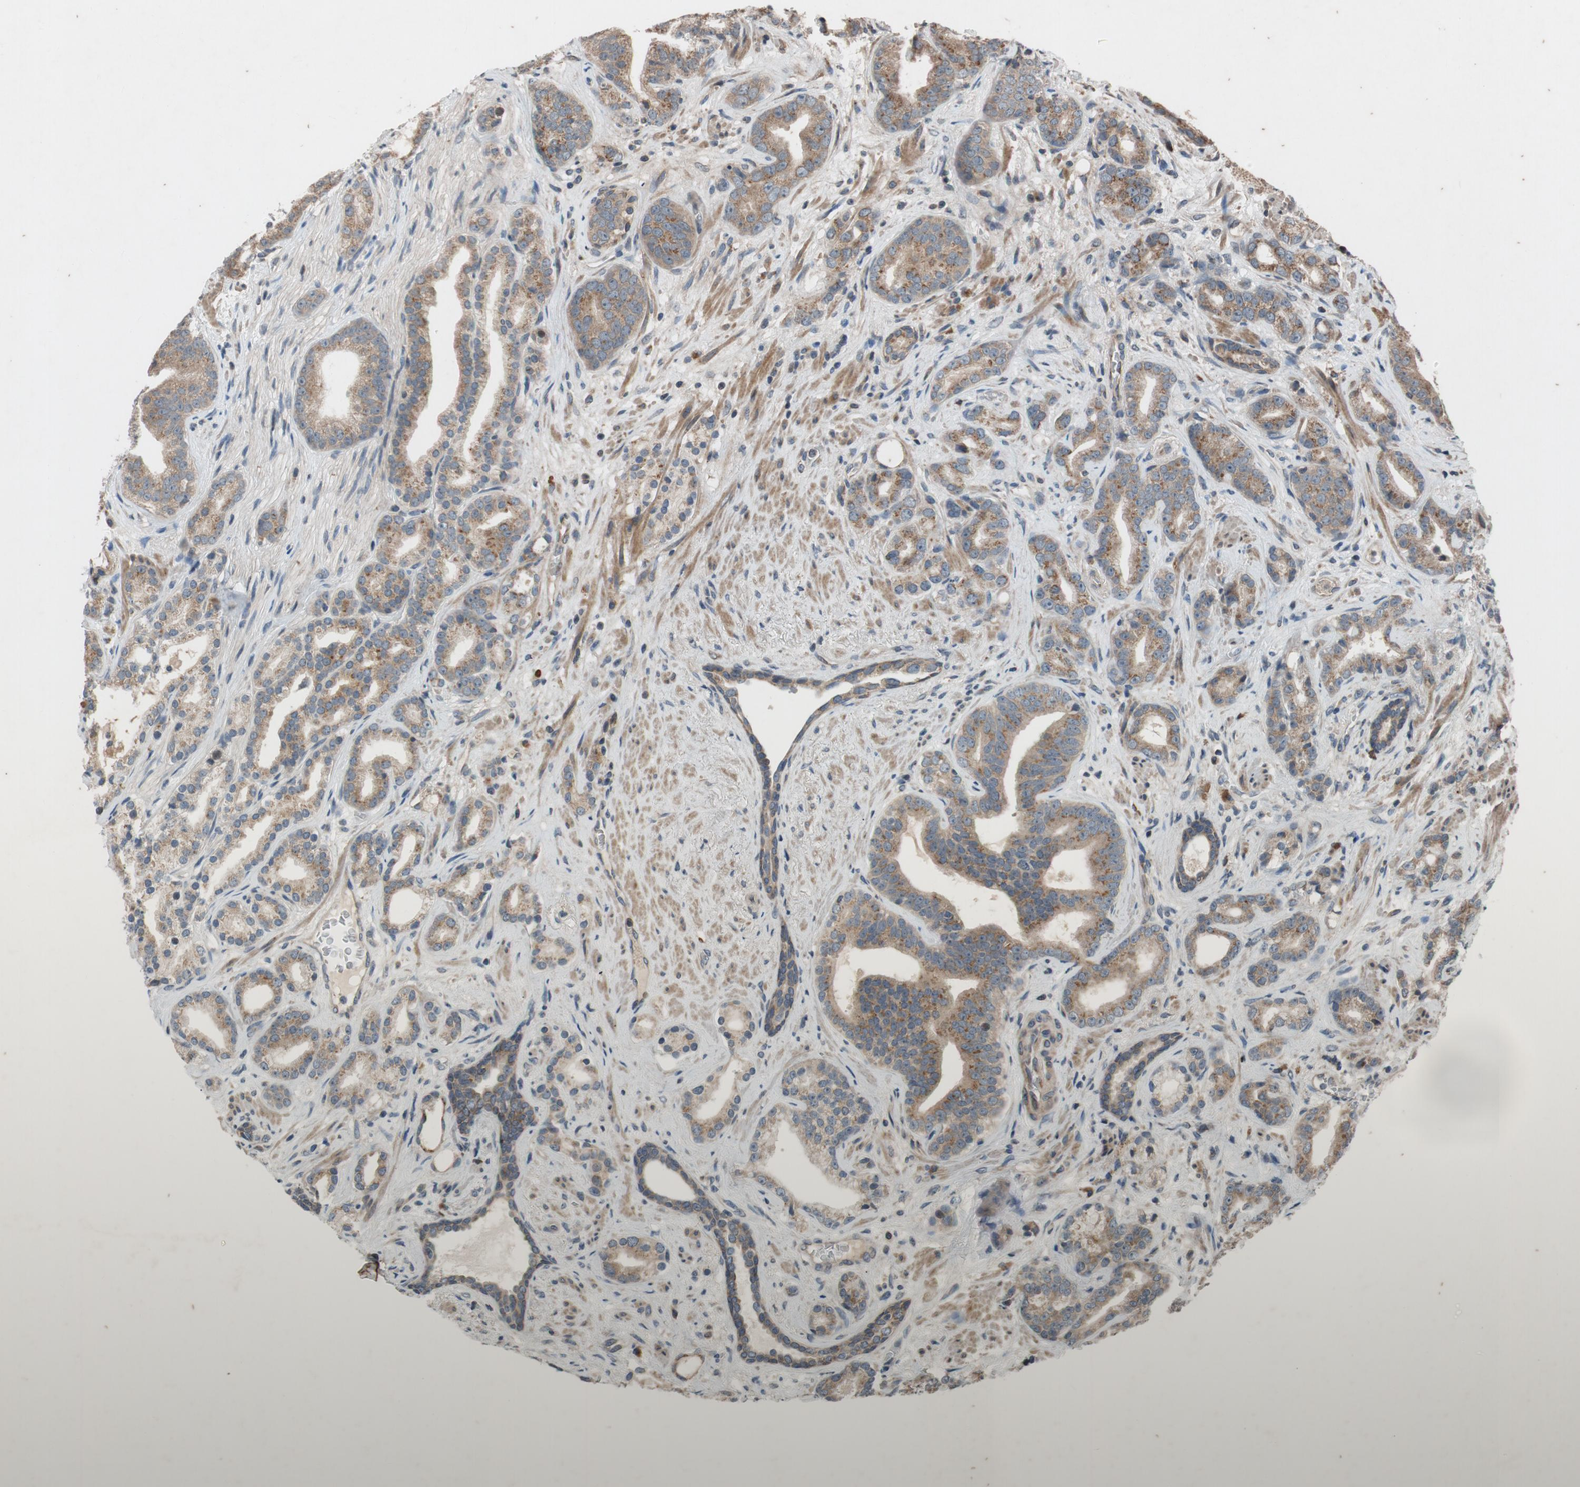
{"staining": {"intensity": "weak", "quantity": ">75%", "location": "cytoplasmic/membranous"}, "tissue": "prostate cancer", "cell_type": "Tumor cells", "image_type": "cancer", "snomed": [{"axis": "morphology", "description": "Adenocarcinoma, Low grade"}, {"axis": "topography", "description": "Prostate"}], "caption": "The photomicrograph exhibits immunohistochemical staining of adenocarcinoma (low-grade) (prostate). There is weak cytoplasmic/membranous positivity is identified in approximately >75% of tumor cells.", "gene": "ATP2C1", "patient": {"sex": "male", "age": 63}}